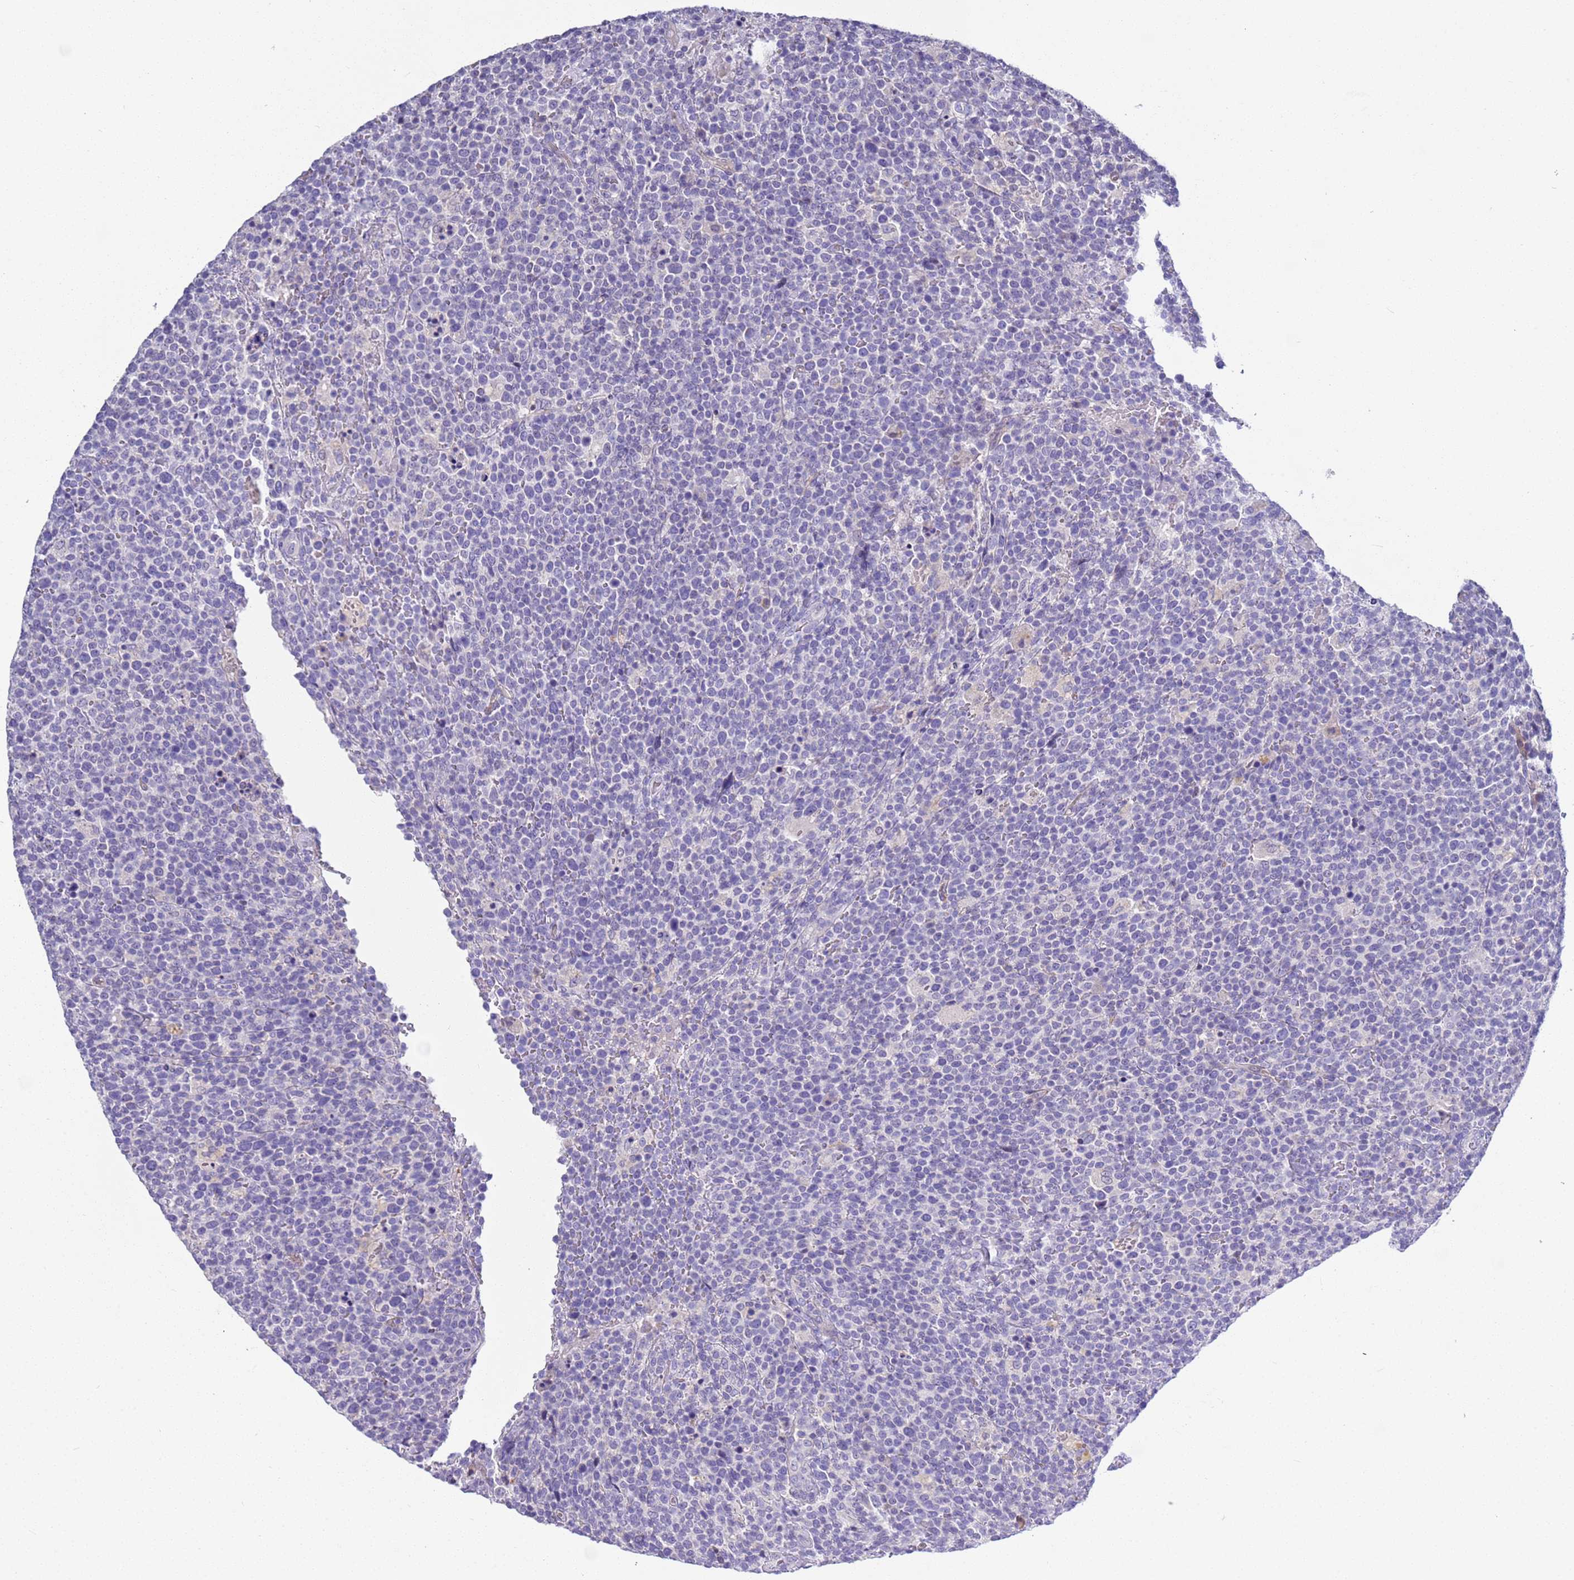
{"staining": {"intensity": "negative", "quantity": "none", "location": "none"}, "tissue": "lymphoma", "cell_type": "Tumor cells", "image_type": "cancer", "snomed": [{"axis": "morphology", "description": "Malignant lymphoma, non-Hodgkin's type, High grade"}, {"axis": "topography", "description": "Lymph node"}], "caption": "The micrograph exhibits no staining of tumor cells in high-grade malignant lymphoma, non-Hodgkin's type.", "gene": "BRMS1L", "patient": {"sex": "male", "age": 61}}